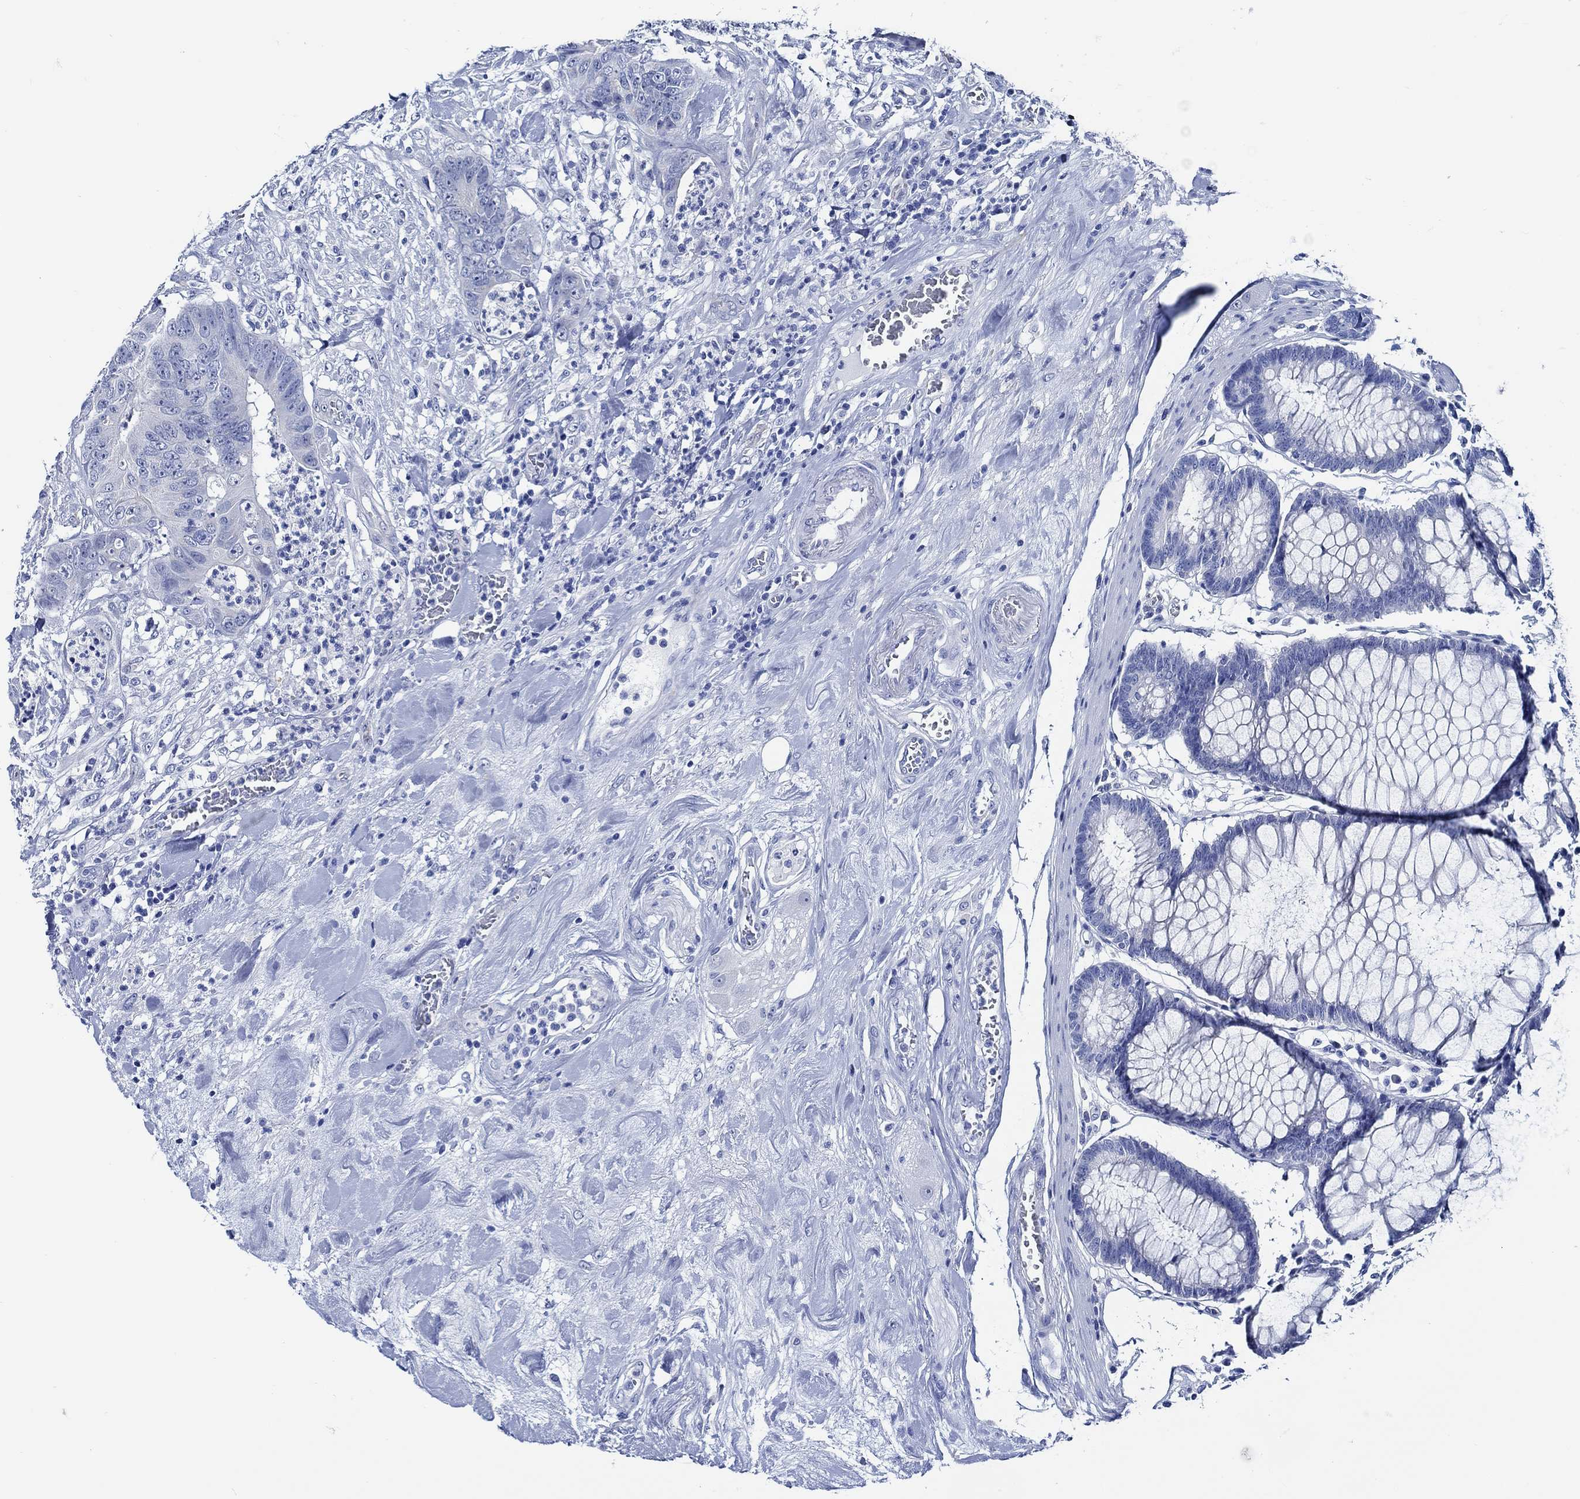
{"staining": {"intensity": "negative", "quantity": "none", "location": "none"}, "tissue": "colorectal cancer", "cell_type": "Tumor cells", "image_type": "cancer", "snomed": [{"axis": "morphology", "description": "Adenocarcinoma, NOS"}, {"axis": "topography", "description": "Colon"}], "caption": "IHC image of neoplastic tissue: human adenocarcinoma (colorectal) stained with DAB shows no significant protein expression in tumor cells.", "gene": "WDR62", "patient": {"sex": "male", "age": 84}}